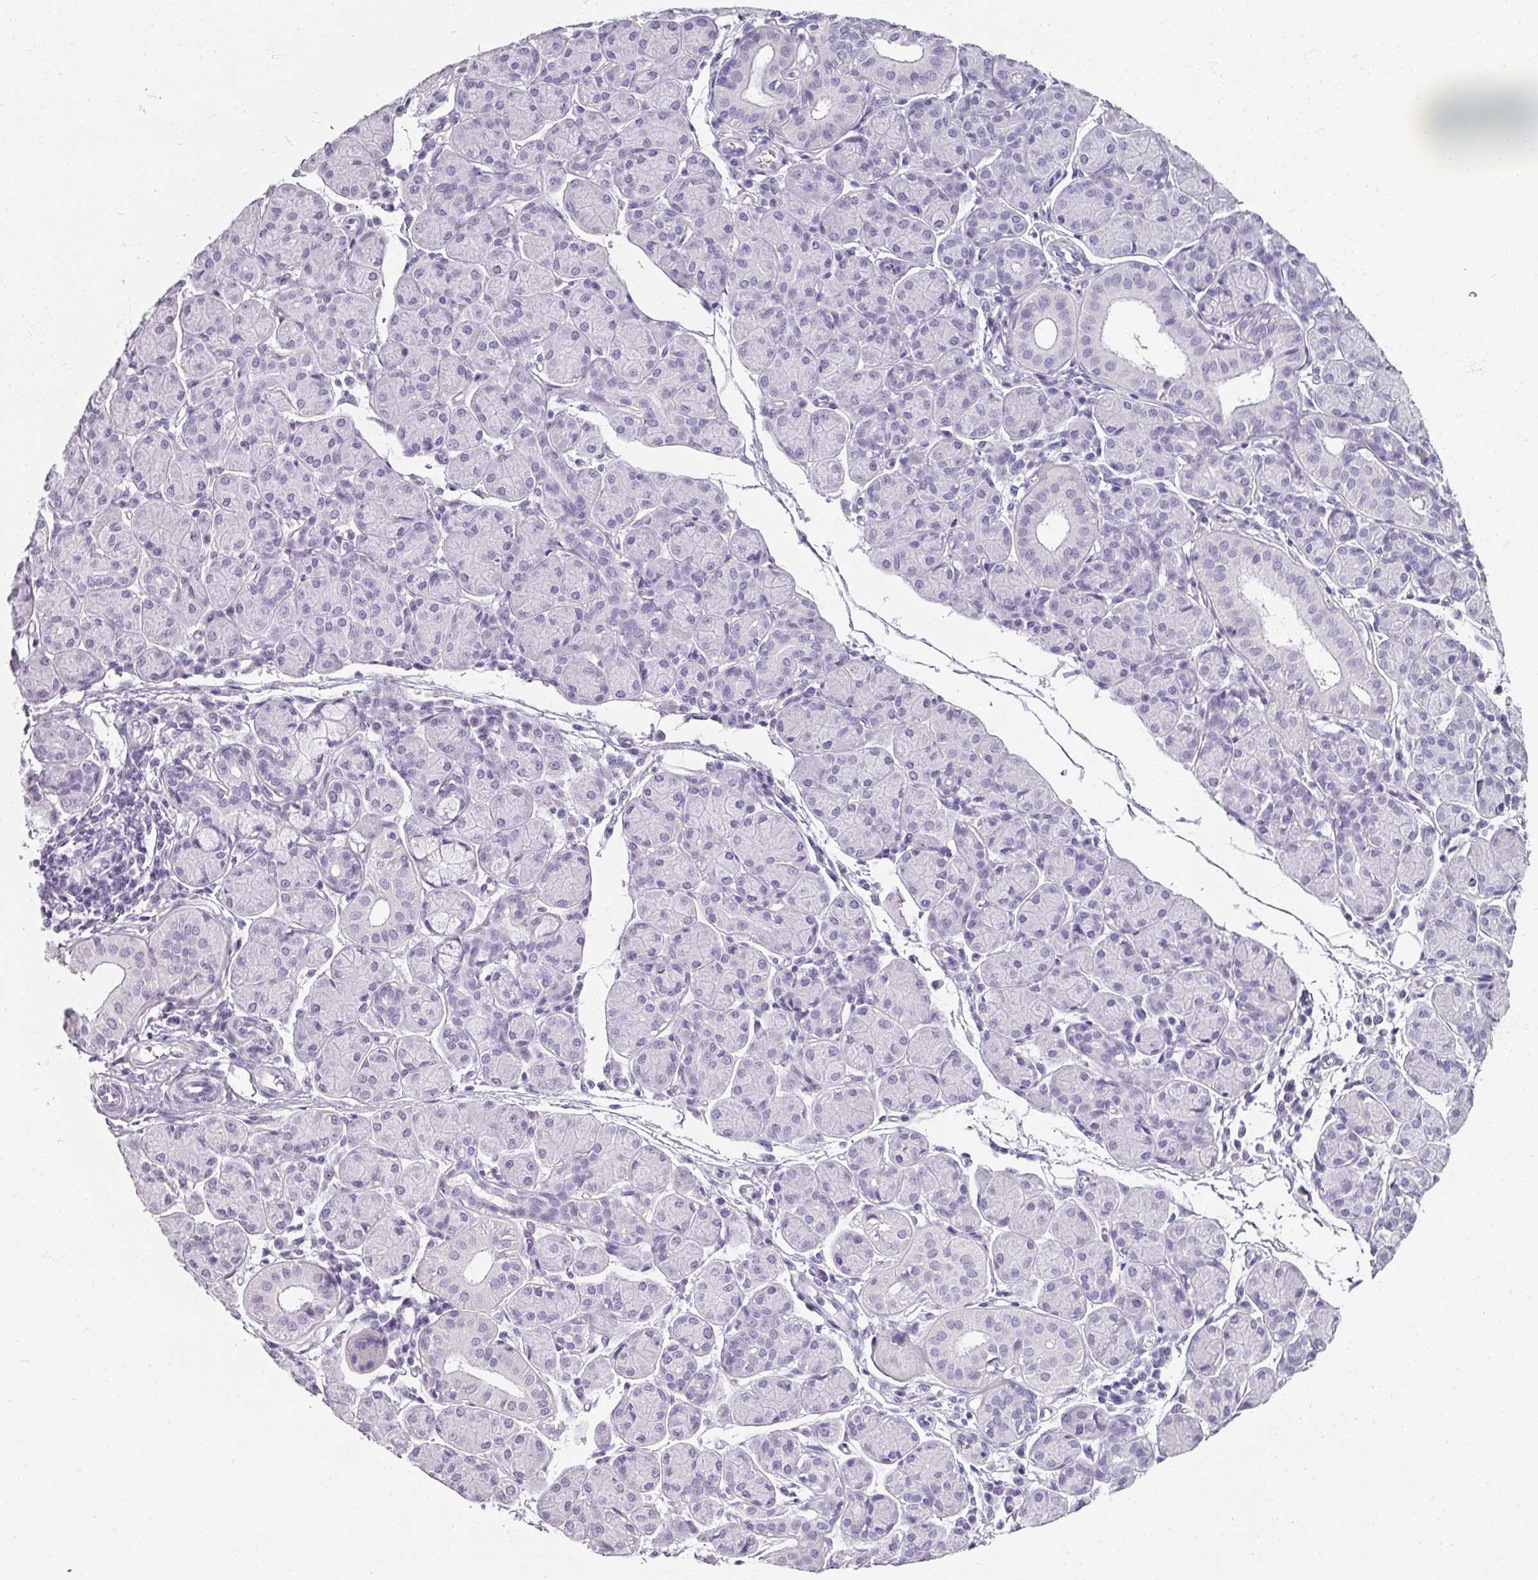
{"staining": {"intensity": "negative", "quantity": "none", "location": "none"}, "tissue": "salivary gland", "cell_type": "Glandular cells", "image_type": "normal", "snomed": [{"axis": "morphology", "description": "Normal tissue, NOS"}, {"axis": "morphology", "description": "Inflammation, NOS"}, {"axis": "topography", "description": "Lymph node"}, {"axis": "topography", "description": "Salivary gland"}], "caption": "High magnification brightfield microscopy of normal salivary gland stained with DAB (3,3'-diaminobenzidine) (brown) and counterstained with hematoxylin (blue): glandular cells show no significant expression.", "gene": "REG3A", "patient": {"sex": "male", "age": 3}}